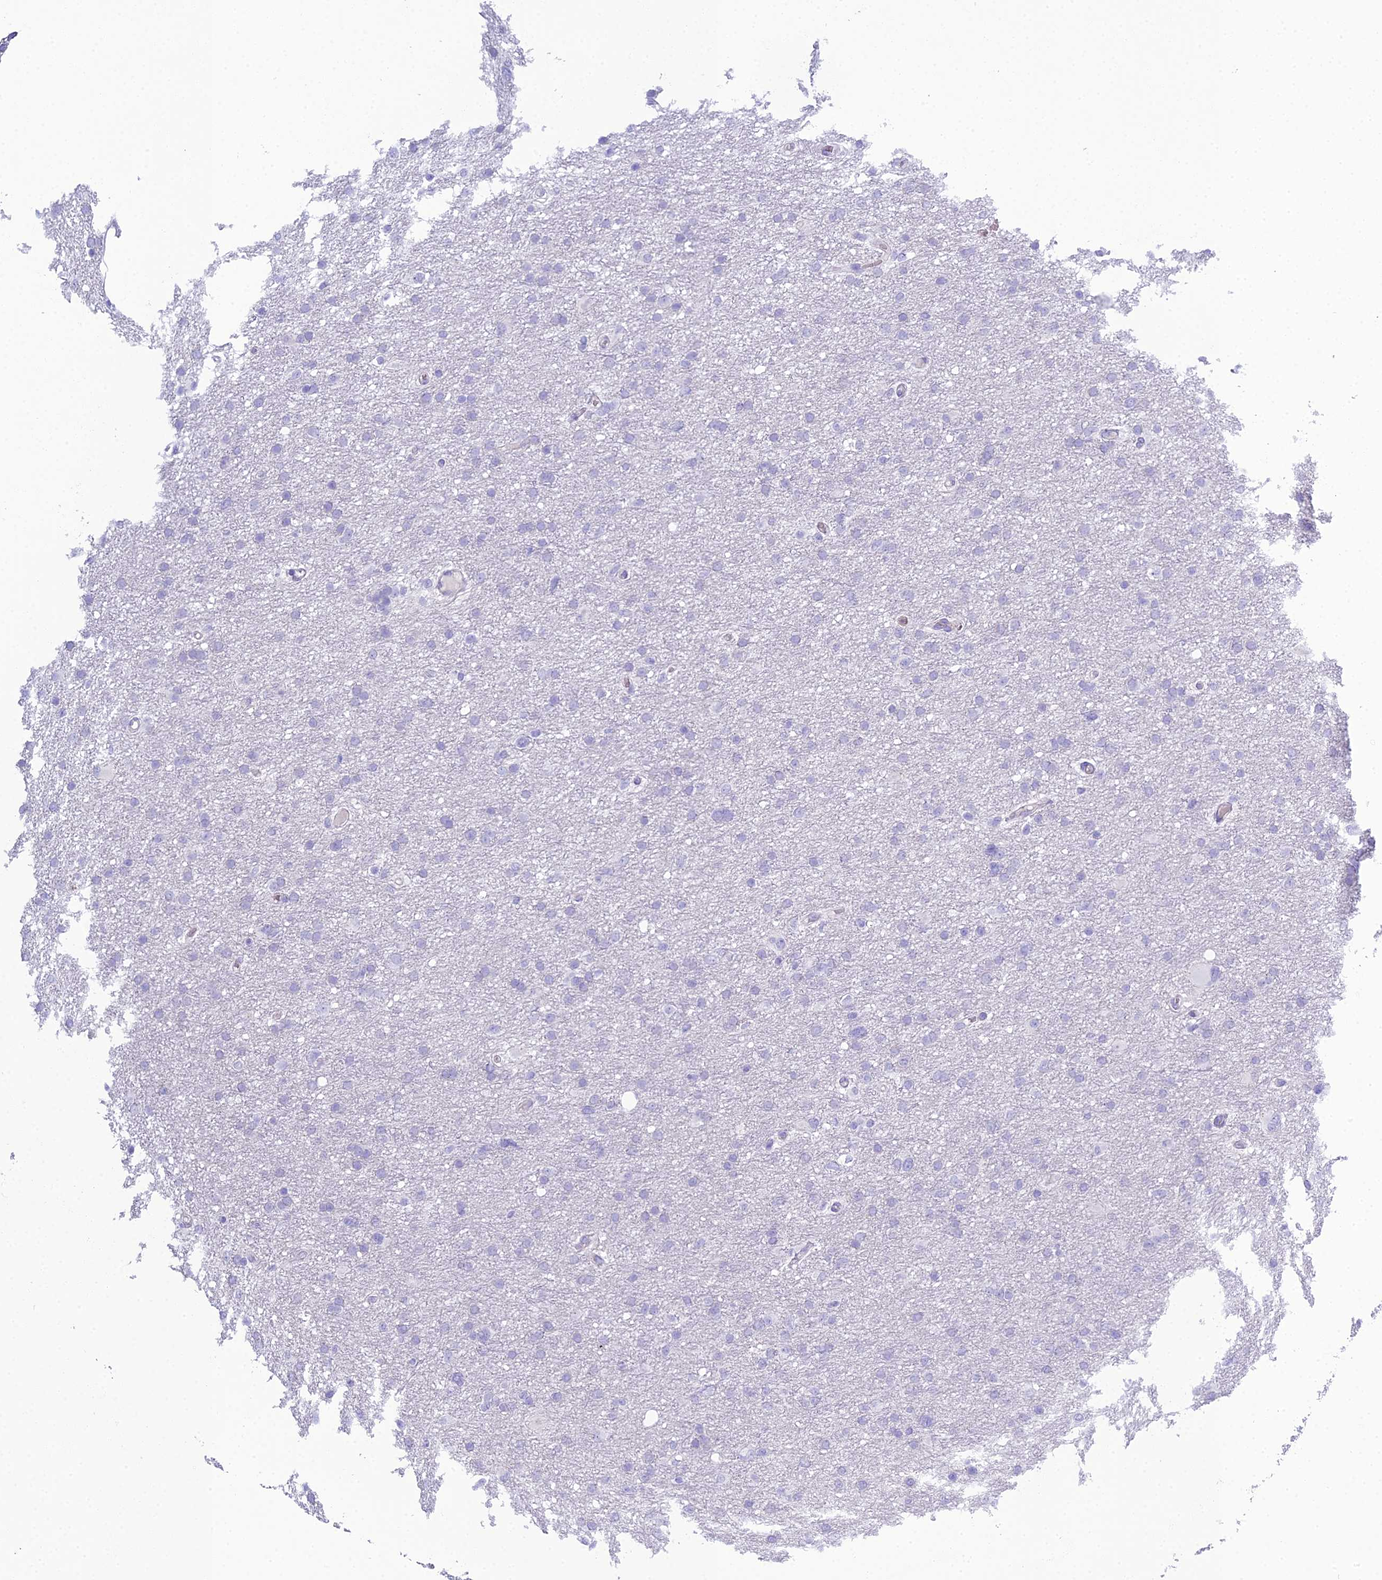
{"staining": {"intensity": "negative", "quantity": "none", "location": "none"}, "tissue": "glioma", "cell_type": "Tumor cells", "image_type": "cancer", "snomed": [{"axis": "morphology", "description": "Glioma, malignant, High grade"}, {"axis": "topography", "description": "Cerebral cortex"}], "caption": "Immunohistochemical staining of human high-grade glioma (malignant) displays no significant staining in tumor cells.", "gene": "OR1Q1", "patient": {"sex": "female", "age": 36}}